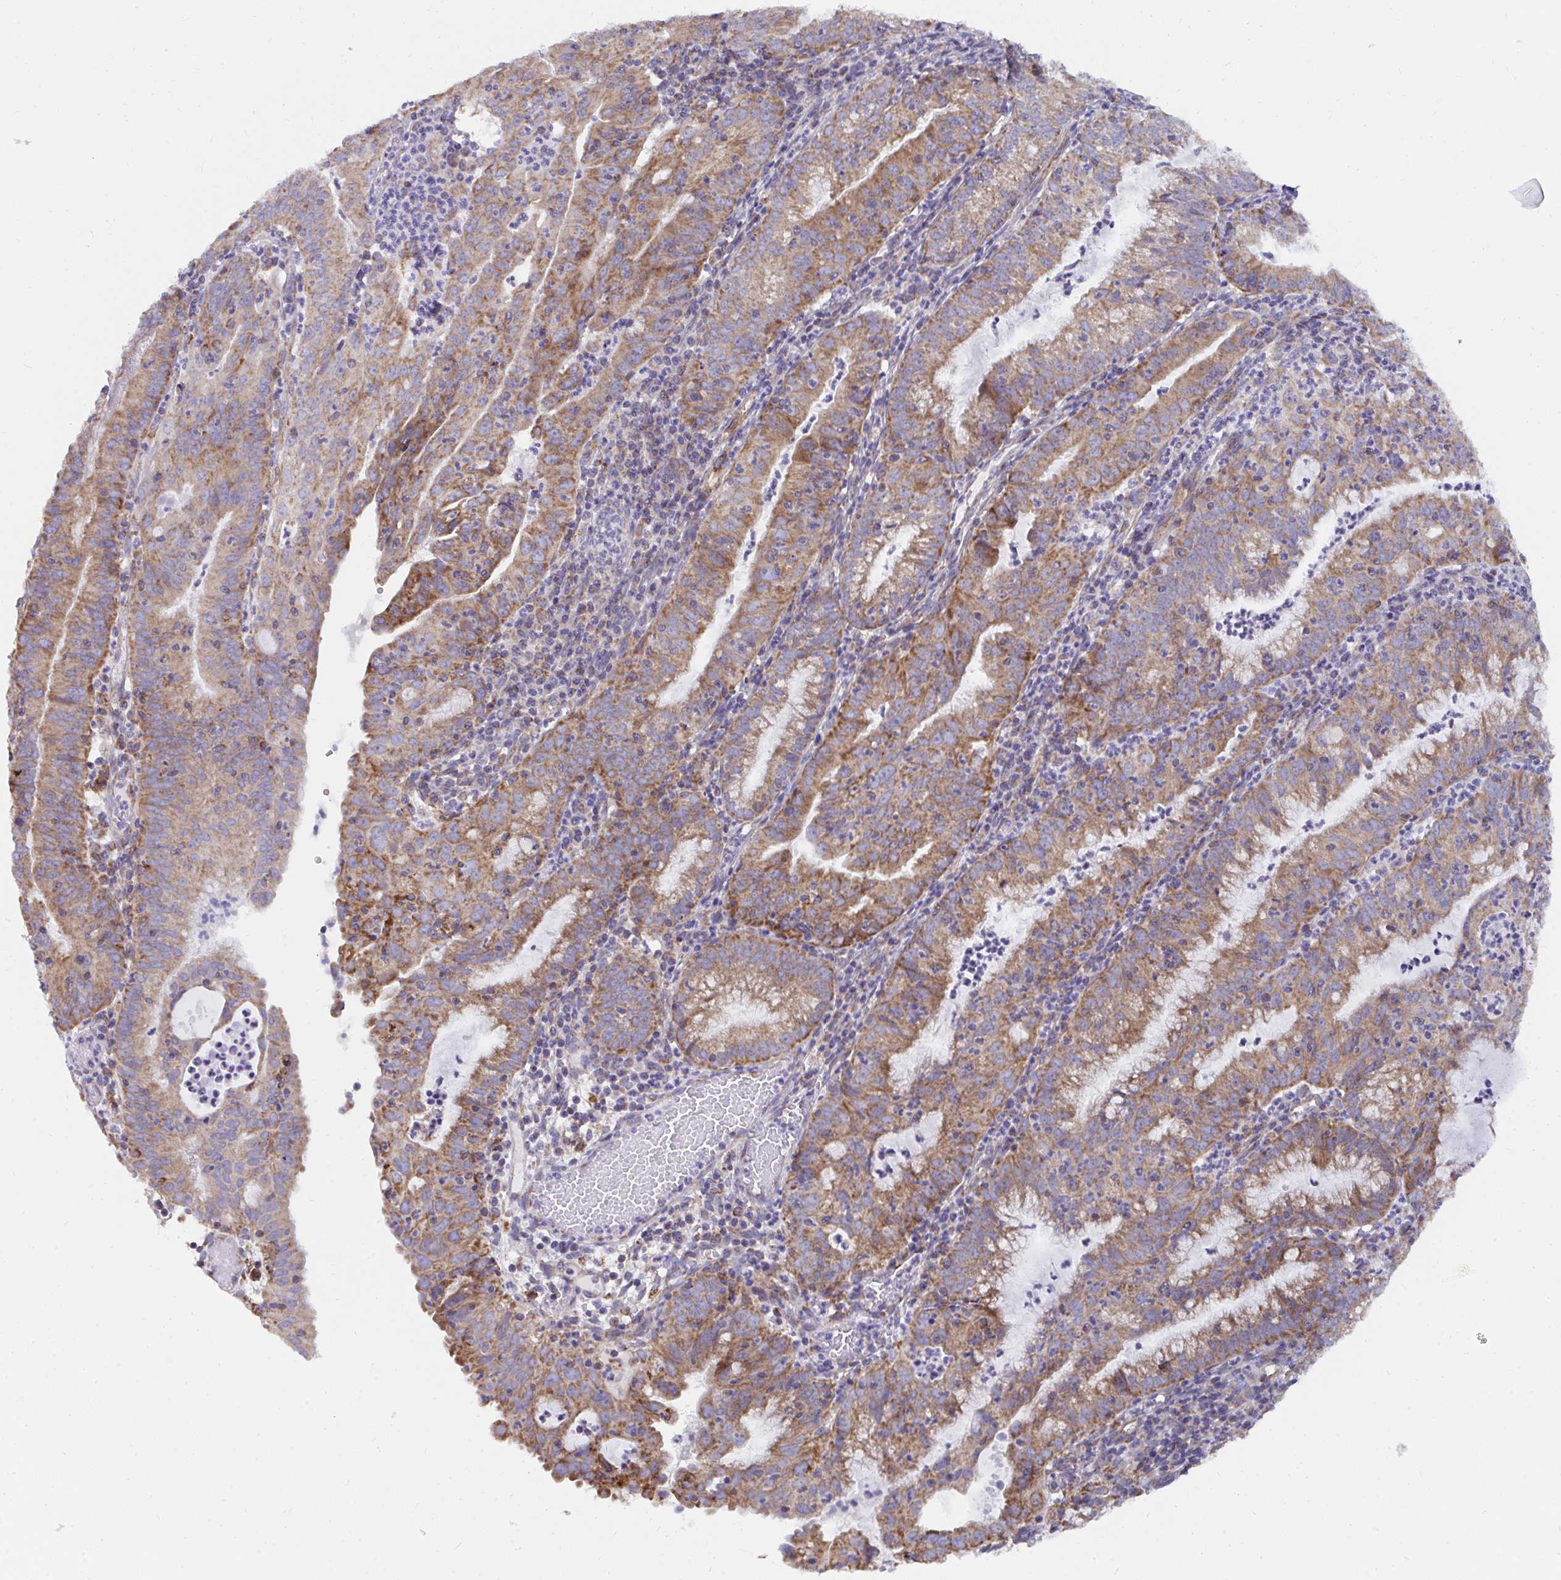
{"staining": {"intensity": "moderate", "quantity": ">75%", "location": "cytoplasmic/membranous"}, "tissue": "endometrial cancer", "cell_type": "Tumor cells", "image_type": "cancer", "snomed": [{"axis": "morphology", "description": "Adenocarcinoma, NOS"}, {"axis": "topography", "description": "Endometrium"}], "caption": "Protein expression analysis of human endometrial cancer reveals moderate cytoplasmic/membranous expression in approximately >75% of tumor cells.", "gene": "PC", "patient": {"sex": "female", "age": 60}}